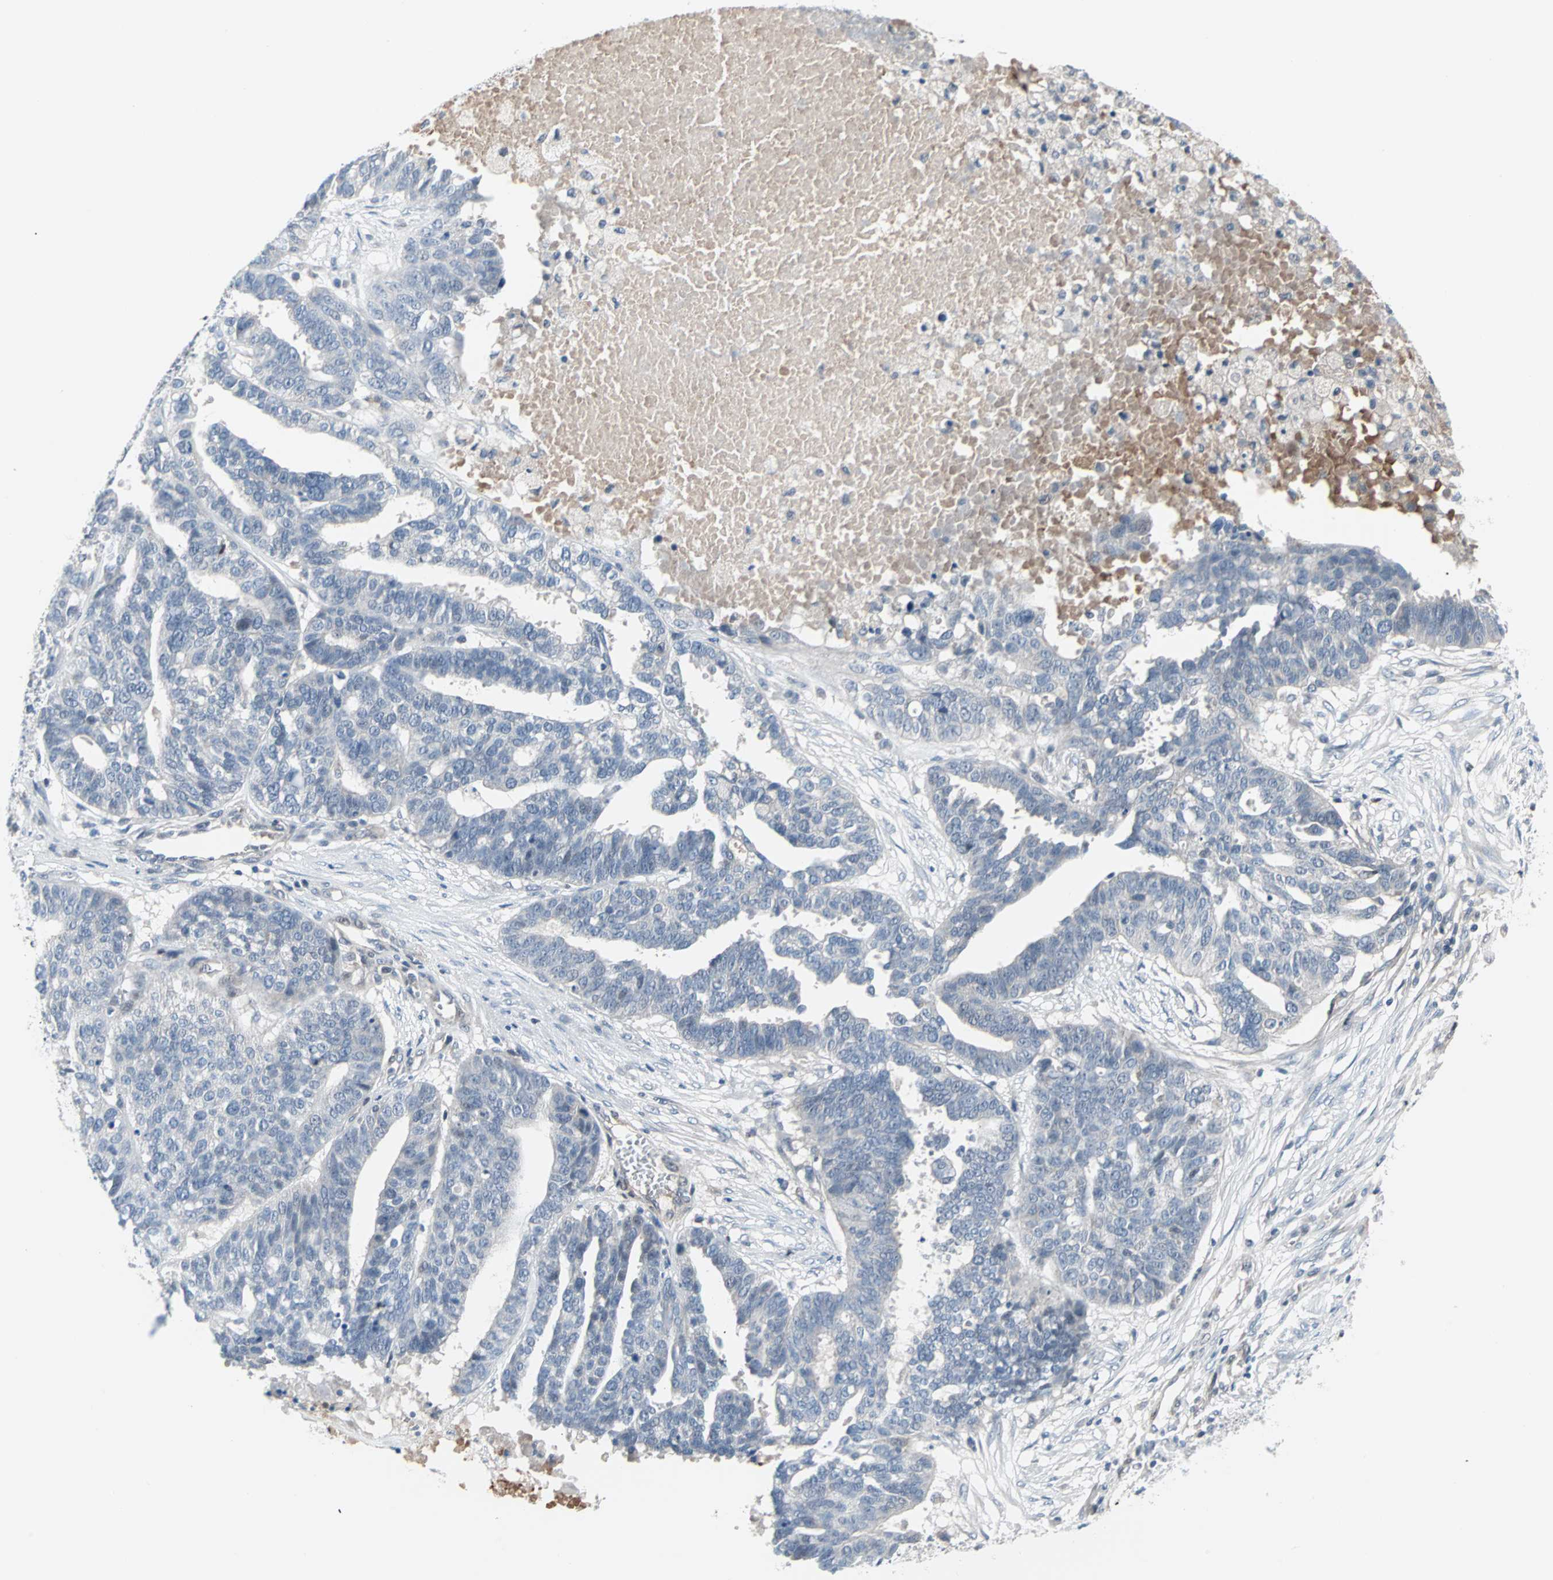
{"staining": {"intensity": "negative", "quantity": "none", "location": "none"}, "tissue": "ovarian cancer", "cell_type": "Tumor cells", "image_type": "cancer", "snomed": [{"axis": "morphology", "description": "Cystadenocarcinoma, serous, NOS"}, {"axis": "topography", "description": "Ovary"}], "caption": "Human ovarian serous cystadenocarcinoma stained for a protein using immunohistochemistry displays no expression in tumor cells.", "gene": "CASP3", "patient": {"sex": "female", "age": 59}}